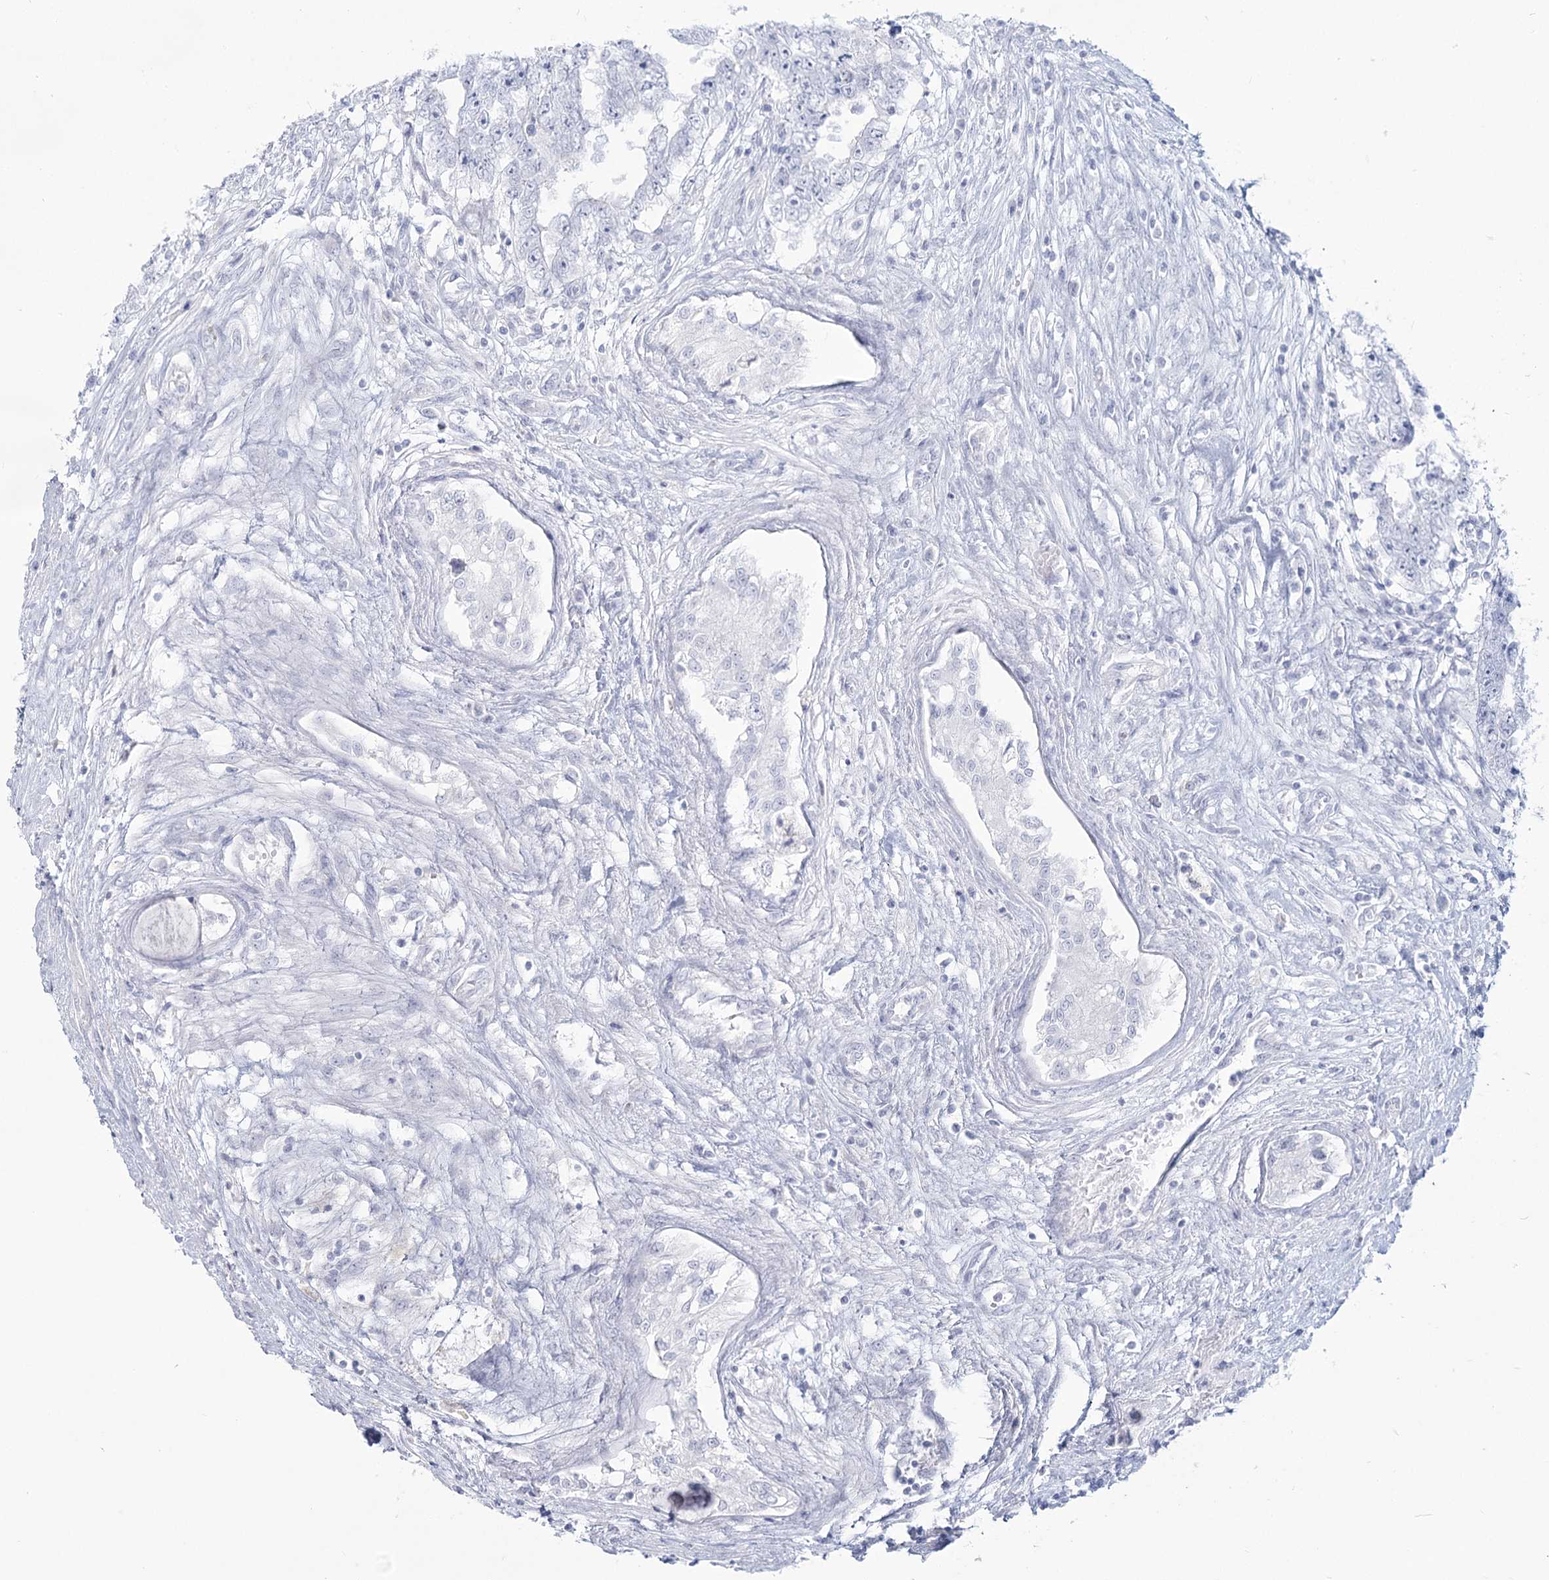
{"staining": {"intensity": "negative", "quantity": "none", "location": "none"}, "tissue": "testis cancer", "cell_type": "Tumor cells", "image_type": "cancer", "snomed": [{"axis": "morphology", "description": "Carcinoma, Embryonal, NOS"}, {"axis": "topography", "description": "Testis"}], "caption": "Photomicrograph shows no significant protein staining in tumor cells of testis cancer (embryonal carcinoma).", "gene": "SLC6A19", "patient": {"sex": "male", "age": 25}}